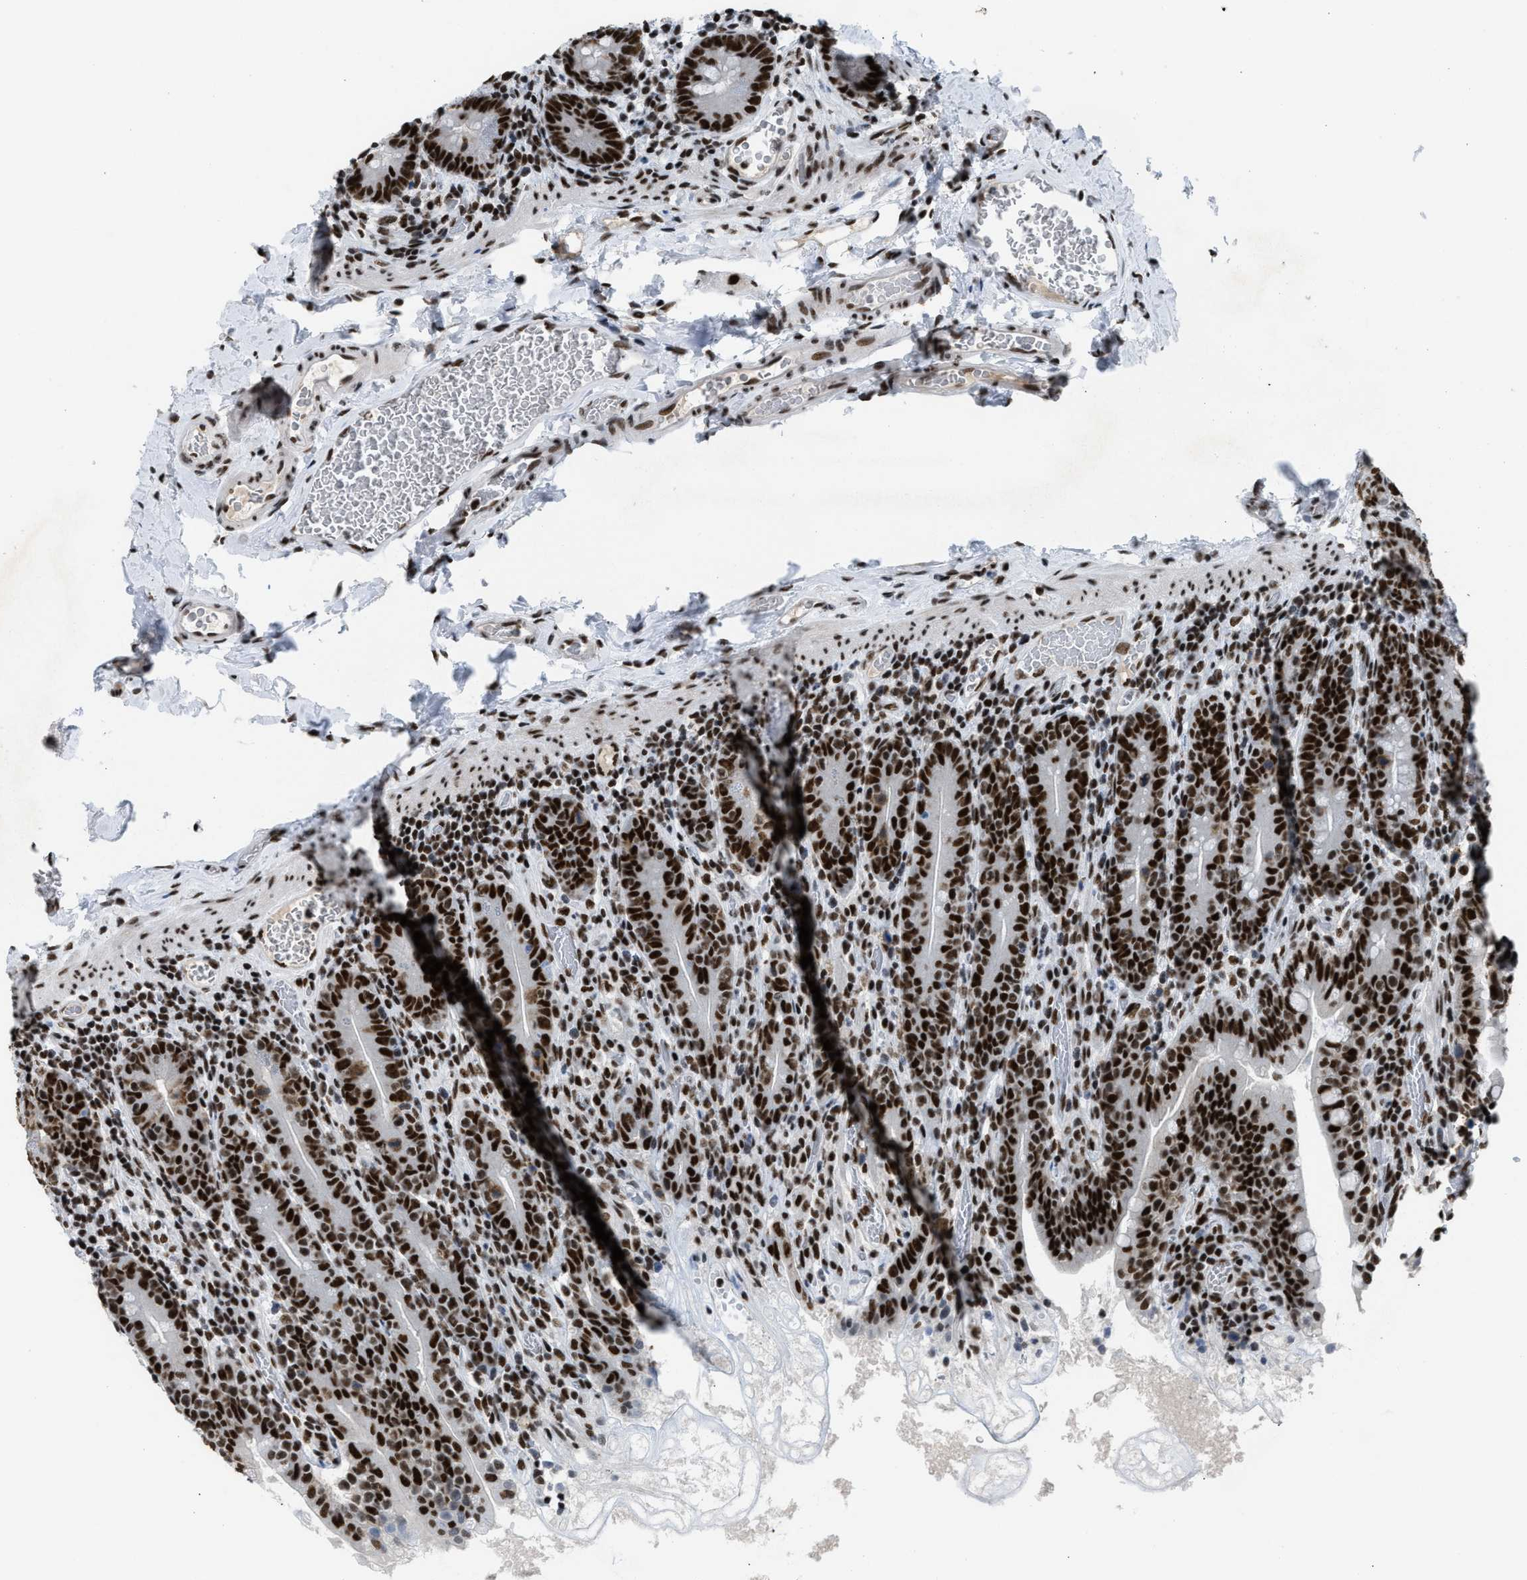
{"staining": {"intensity": "strong", "quantity": ">75%", "location": "nuclear"}, "tissue": "small intestine", "cell_type": "Glandular cells", "image_type": "normal", "snomed": [{"axis": "morphology", "description": "Normal tissue, NOS"}, {"axis": "topography", "description": "Small intestine"}], "caption": "Small intestine stained with a protein marker exhibits strong staining in glandular cells.", "gene": "SCAF4", "patient": {"sex": "female", "age": 56}}